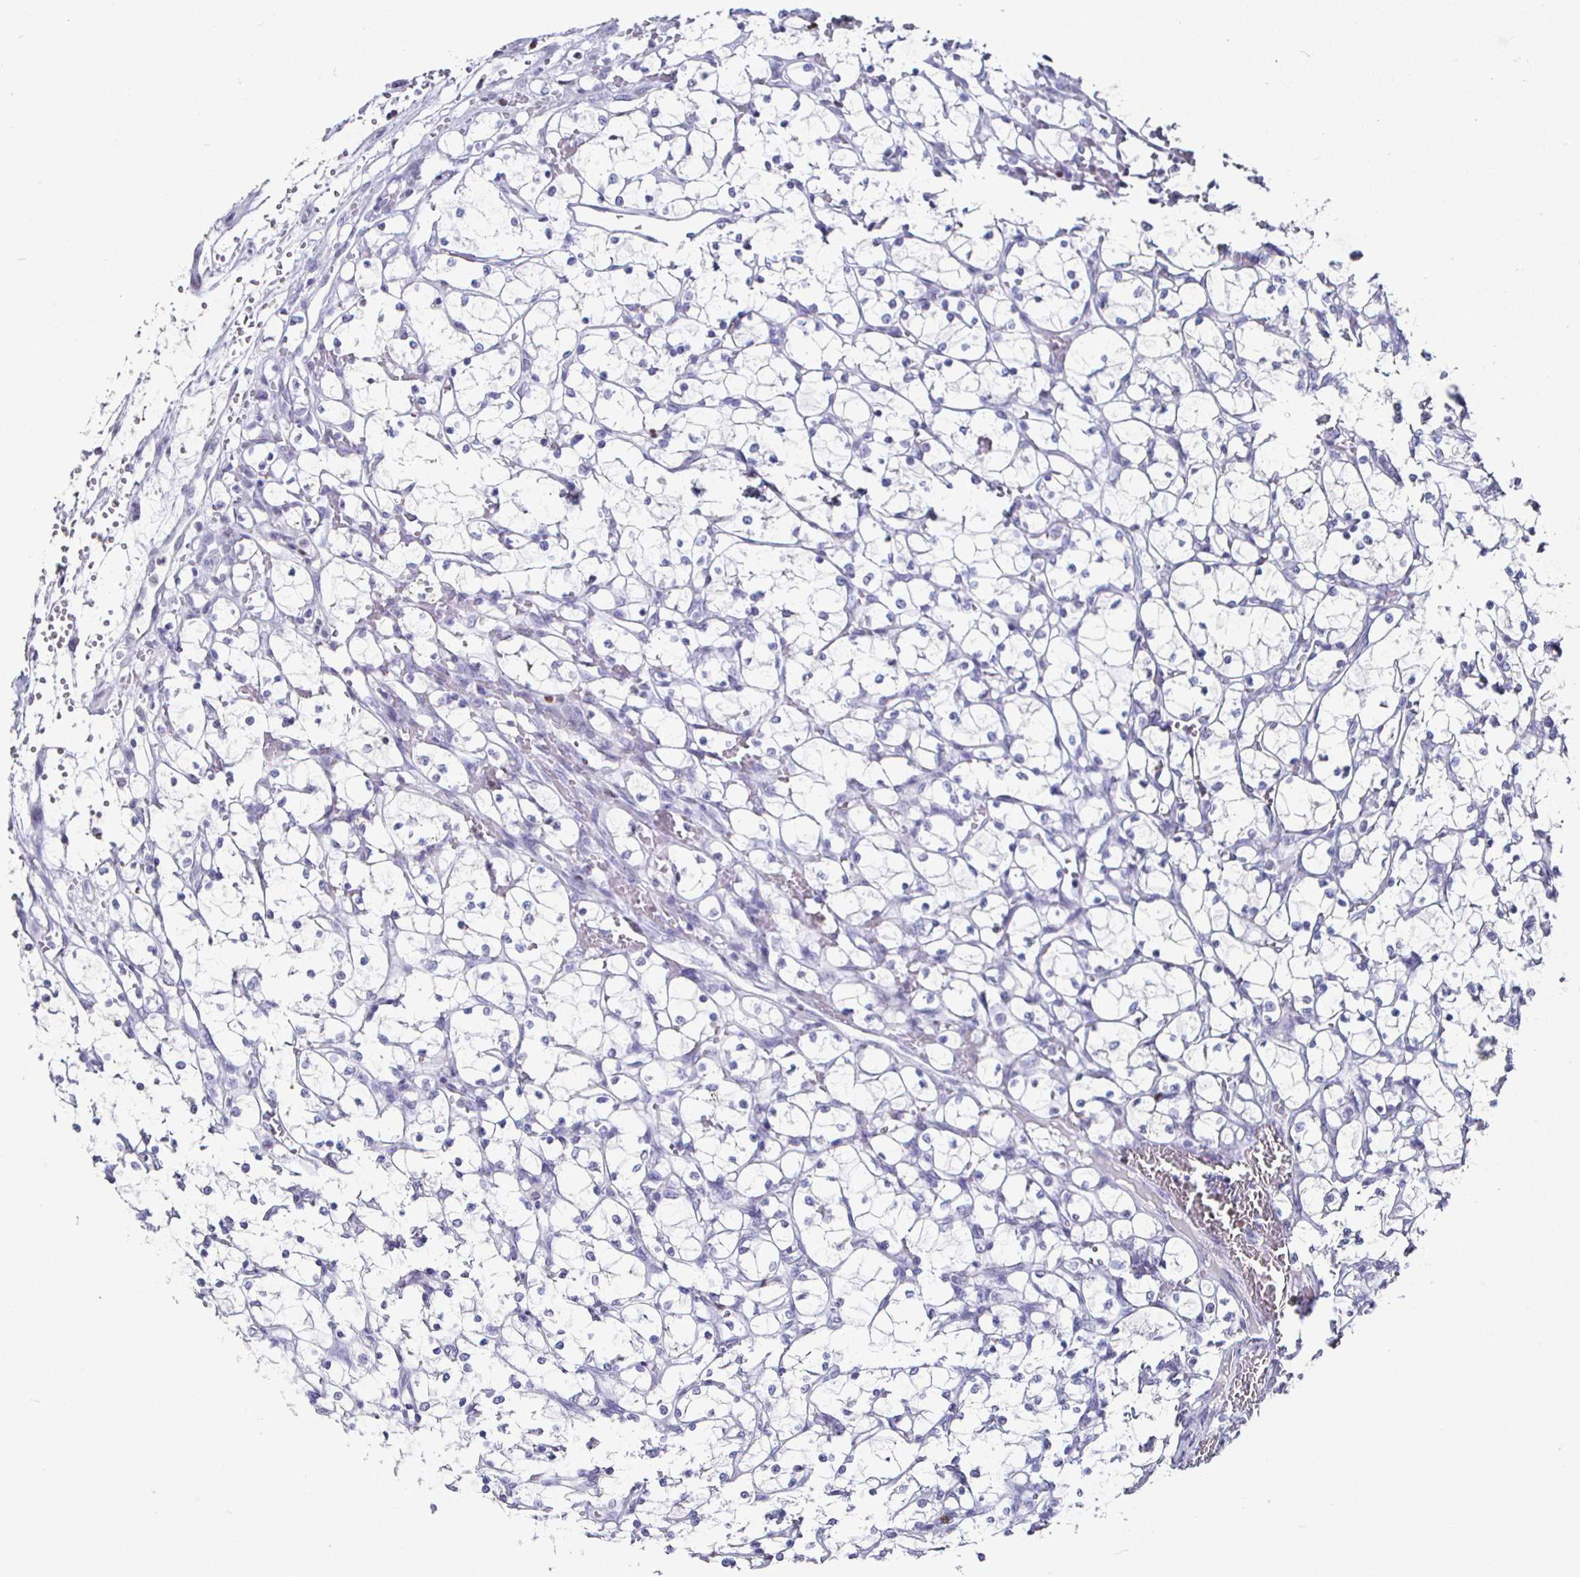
{"staining": {"intensity": "negative", "quantity": "none", "location": "none"}, "tissue": "renal cancer", "cell_type": "Tumor cells", "image_type": "cancer", "snomed": [{"axis": "morphology", "description": "Adenocarcinoma, NOS"}, {"axis": "topography", "description": "Kidney"}], "caption": "IHC of human renal cancer (adenocarcinoma) demonstrates no staining in tumor cells. (IHC, brightfield microscopy, high magnification).", "gene": "RUNX2", "patient": {"sex": "female", "age": 69}}